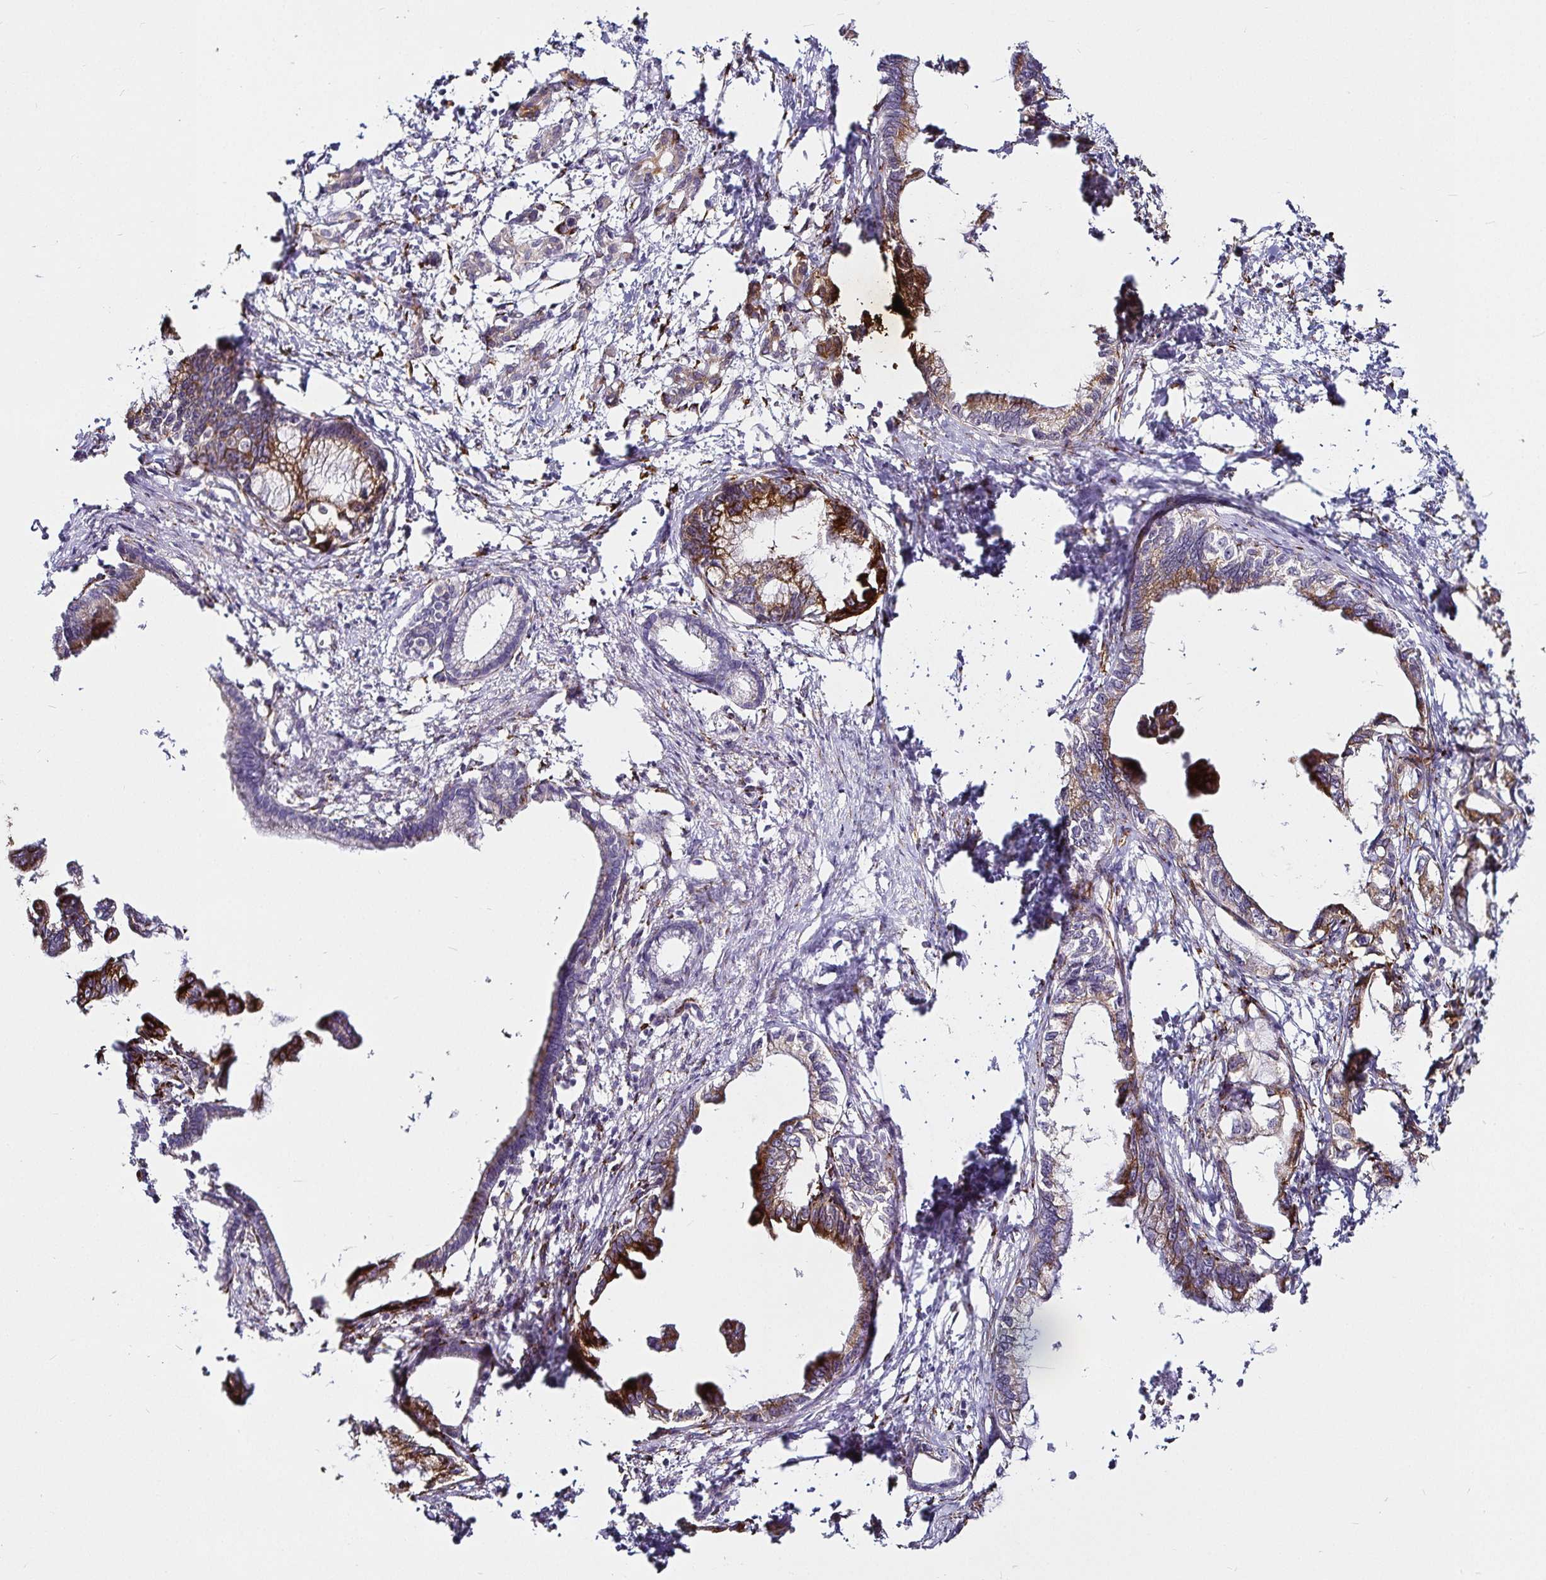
{"staining": {"intensity": "strong", "quantity": "25%-75%", "location": "cytoplasmic/membranous"}, "tissue": "pancreatic cancer", "cell_type": "Tumor cells", "image_type": "cancer", "snomed": [{"axis": "morphology", "description": "Adenocarcinoma, NOS"}, {"axis": "topography", "description": "Pancreas"}], "caption": "Protein expression analysis of adenocarcinoma (pancreatic) demonstrates strong cytoplasmic/membranous expression in about 25%-75% of tumor cells. (Stains: DAB (3,3'-diaminobenzidine) in brown, nuclei in blue, Microscopy: brightfield microscopy at high magnification).", "gene": "P4HA2", "patient": {"sex": "male", "age": 61}}